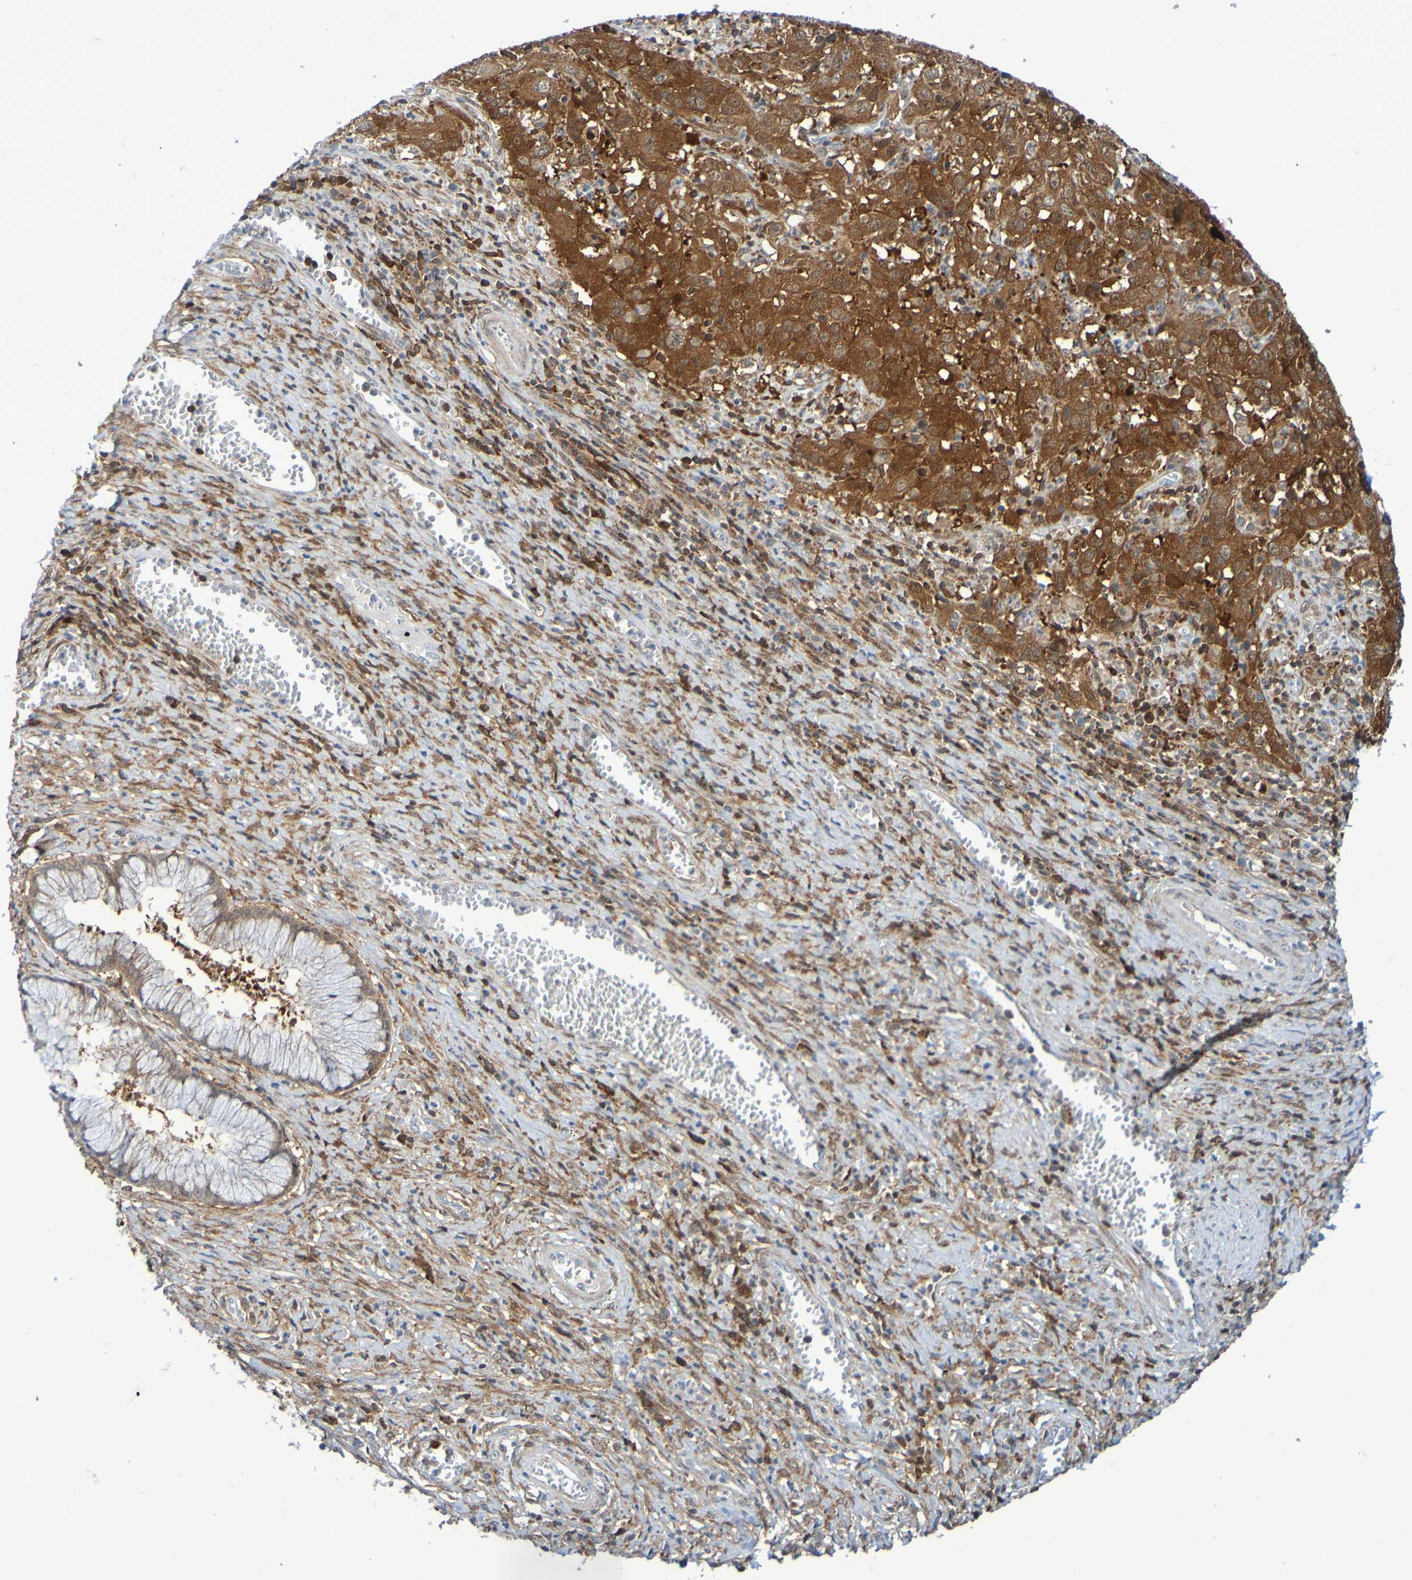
{"staining": {"intensity": "strong", "quantity": ">75%", "location": "cytoplasmic/membranous"}, "tissue": "cervical cancer", "cell_type": "Tumor cells", "image_type": "cancer", "snomed": [{"axis": "morphology", "description": "Squamous cell carcinoma, NOS"}, {"axis": "topography", "description": "Cervix"}], "caption": "IHC of human cervical cancer shows high levels of strong cytoplasmic/membranous expression in approximately >75% of tumor cells. (IHC, brightfield microscopy, high magnification).", "gene": "ATIC", "patient": {"sex": "female", "age": 32}}